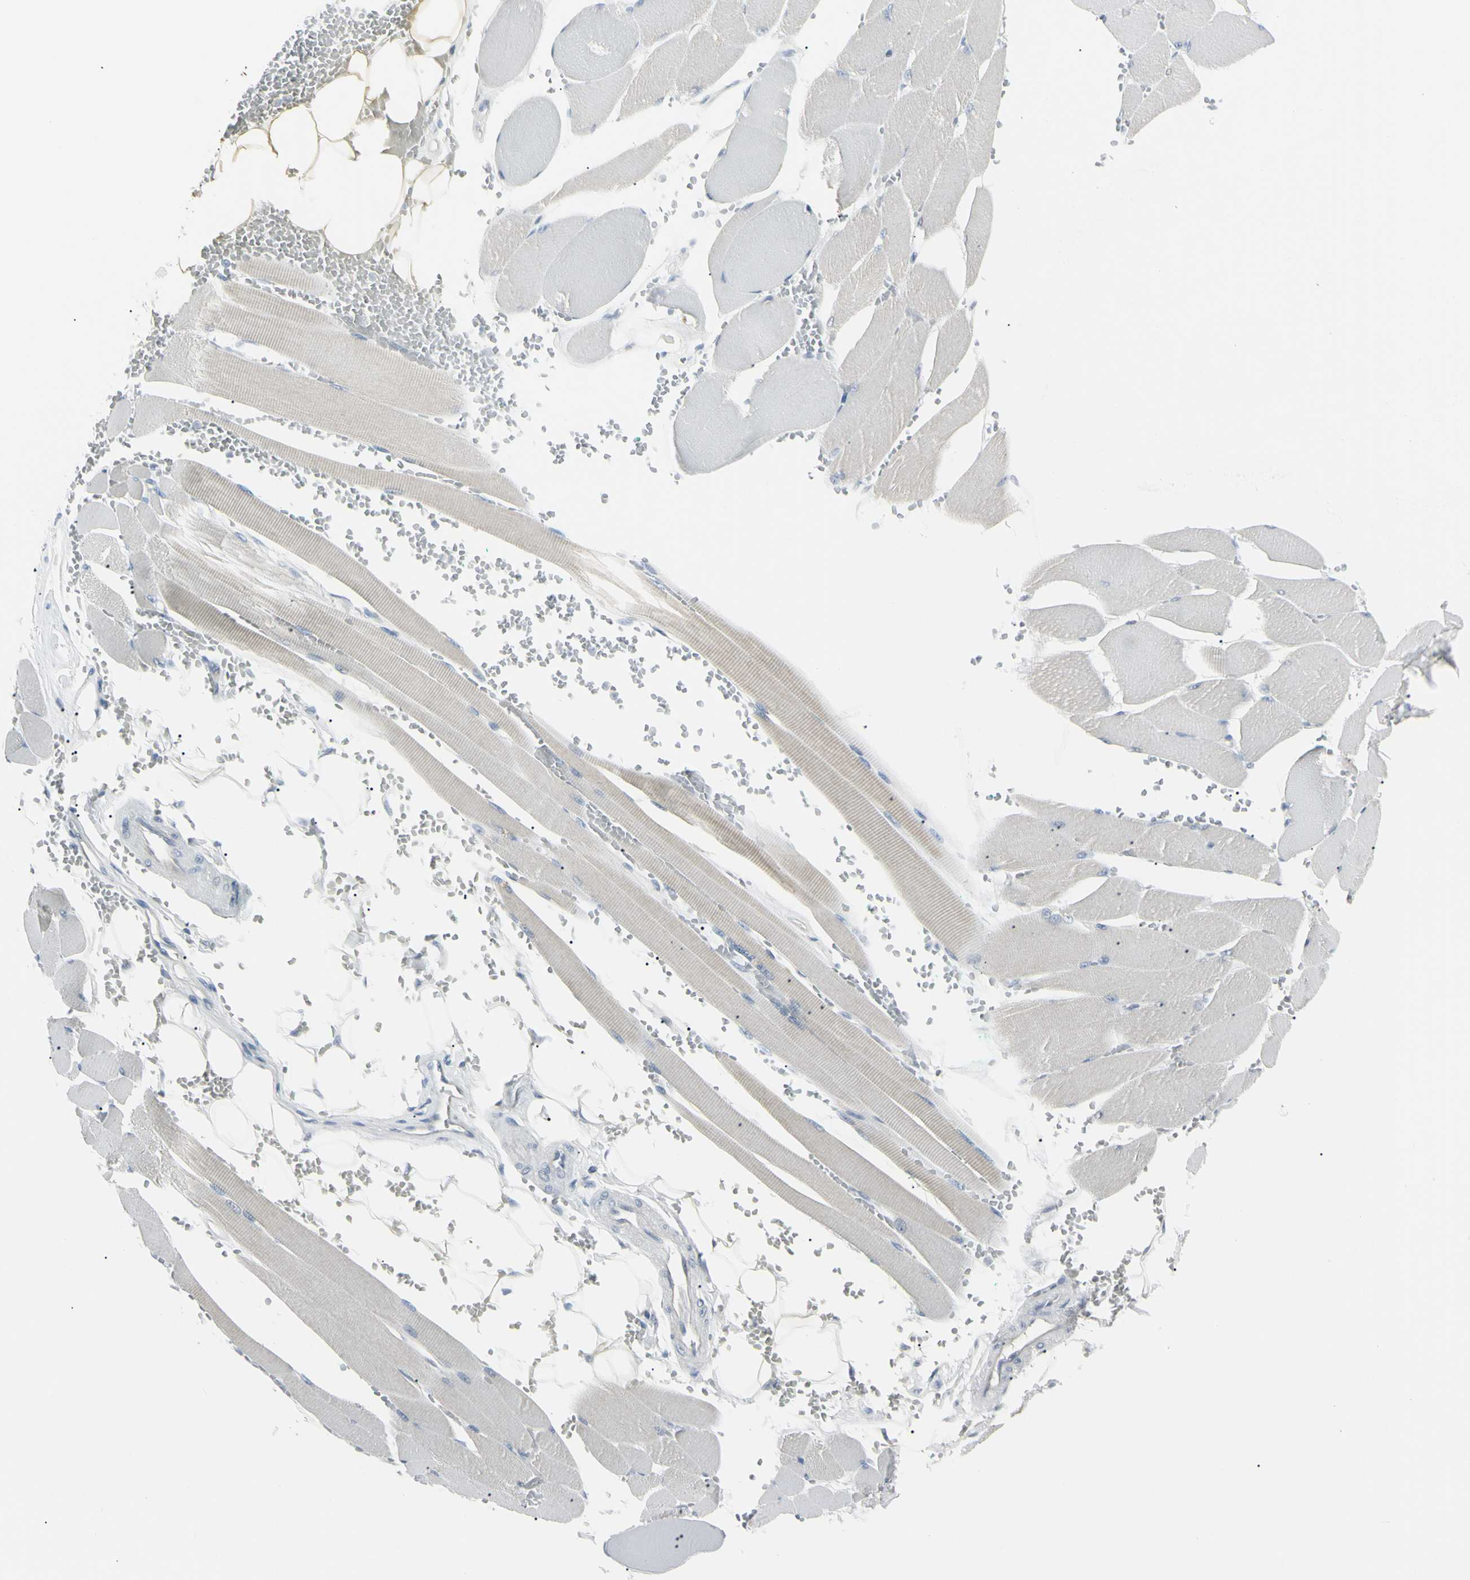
{"staining": {"intensity": "negative", "quantity": "none", "location": "none"}, "tissue": "skeletal muscle", "cell_type": "Myocytes", "image_type": "normal", "snomed": [{"axis": "morphology", "description": "Normal tissue, NOS"}, {"axis": "topography", "description": "Skeletal muscle"}, {"axis": "topography", "description": "Oral tissue"}, {"axis": "topography", "description": "Peripheral nerve tissue"}], "caption": "Protein analysis of unremarkable skeletal muscle shows no significant staining in myocytes.", "gene": "PIP", "patient": {"sex": "female", "age": 84}}